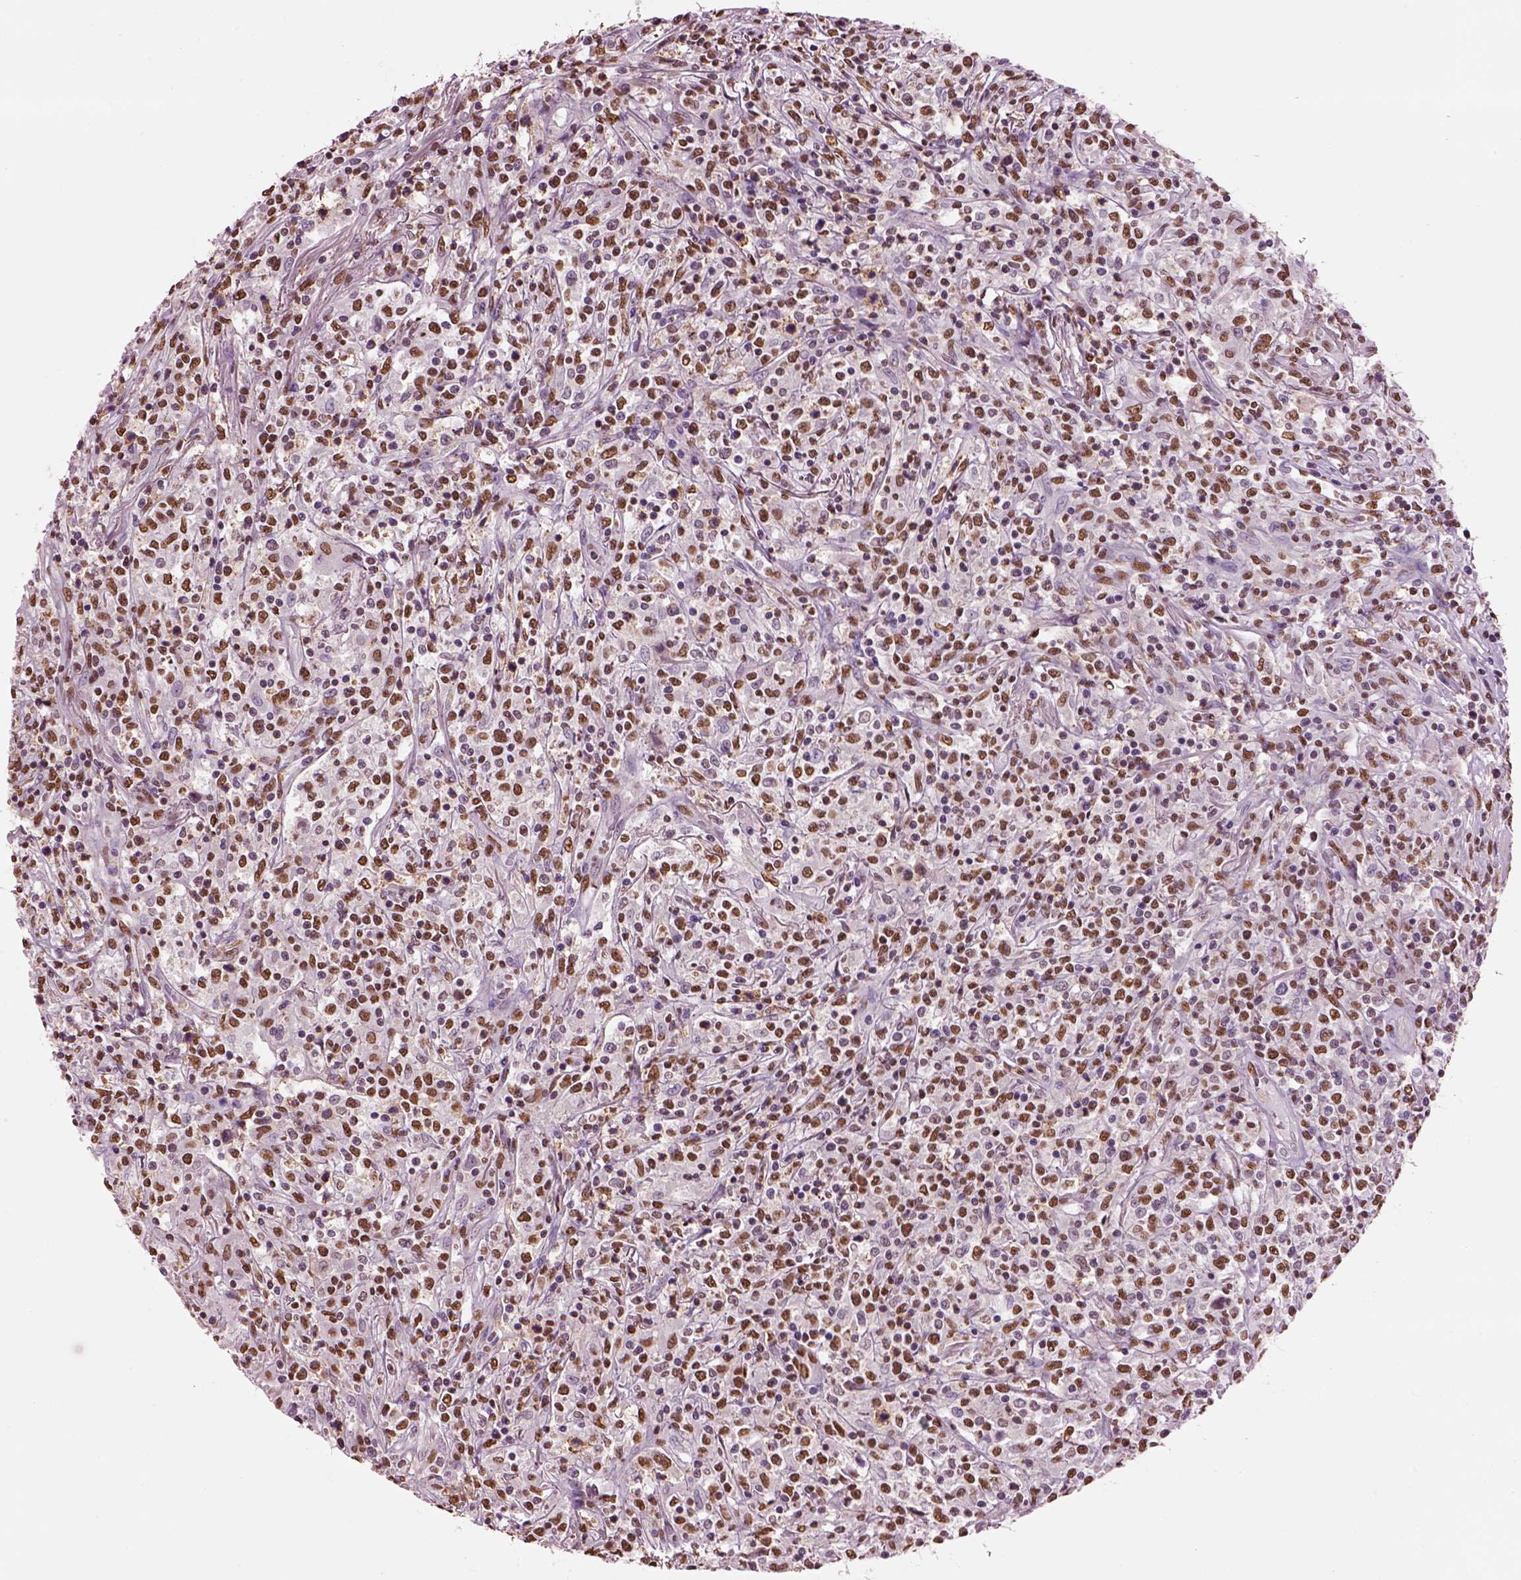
{"staining": {"intensity": "moderate", "quantity": ">75%", "location": "nuclear"}, "tissue": "lymphoma", "cell_type": "Tumor cells", "image_type": "cancer", "snomed": [{"axis": "morphology", "description": "Malignant lymphoma, non-Hodgkin's type, High grade"}, {"axis": "topography", "description": "Lung"}], "caption": "Lymphoma stained with DAB (3,3'-diaminobenzidine) immunohistochemistry demonstrates medium levels of moderate nuclear expression in about >75% of tumor cells.", "gene": "DDX3X", "patient": {"sex": "male", "age": 79}}